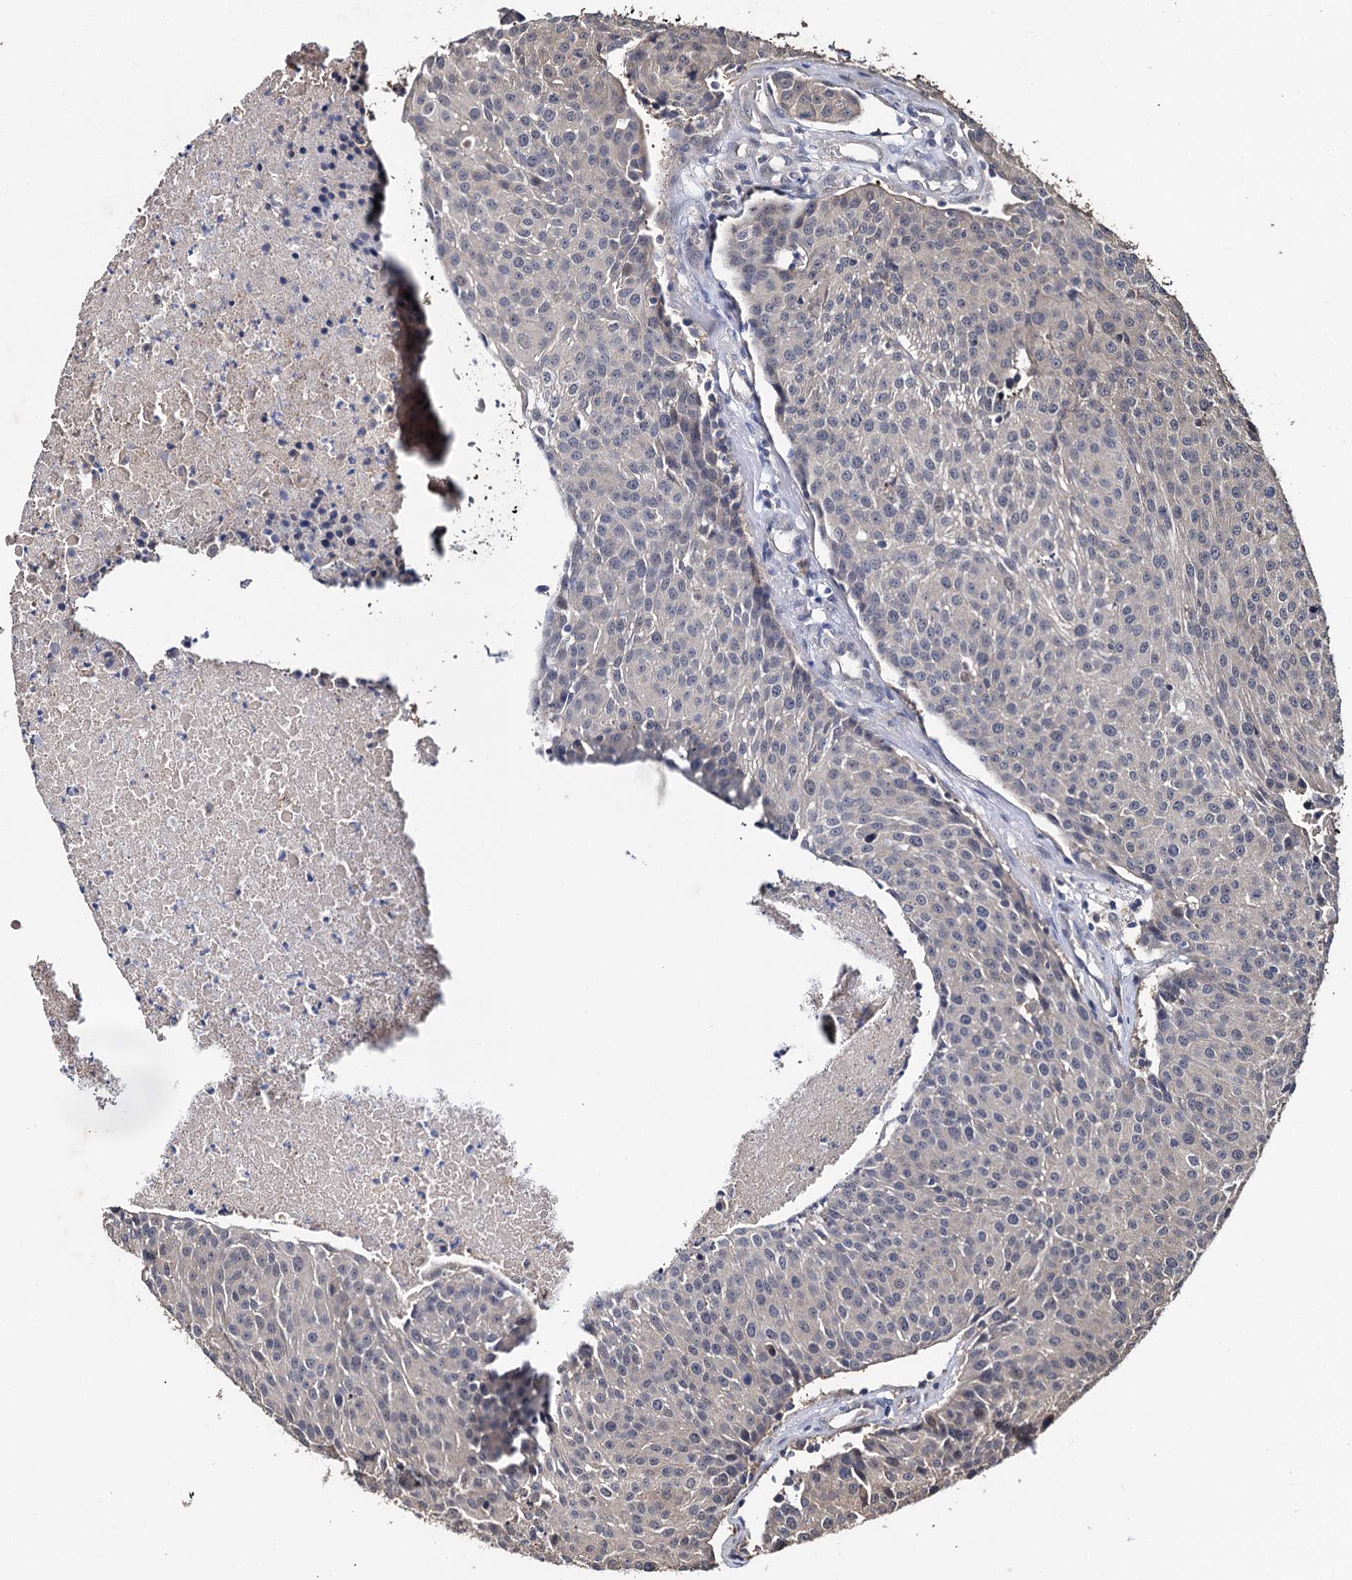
{"staining": {"intensity": "negative", "quantity": "none", "location": "none"}, "tissue": "urothelial cancer", "cell_type": "Tumor cells", "image_type": "cancer", "snomed": [{"axis": "morphology", "description": "Urothelial carcinoma, High grade"}, {"axis": "topography", "description": "Urinary bladder"}], "caption": "Urothelial carcinoma (high-grade) stained for a protein using immunohistochemistry (IHC) exhibits no staining tumor cells.", "gene": "SLC46A3", "patient": {"sex": "female", "age": 85}}